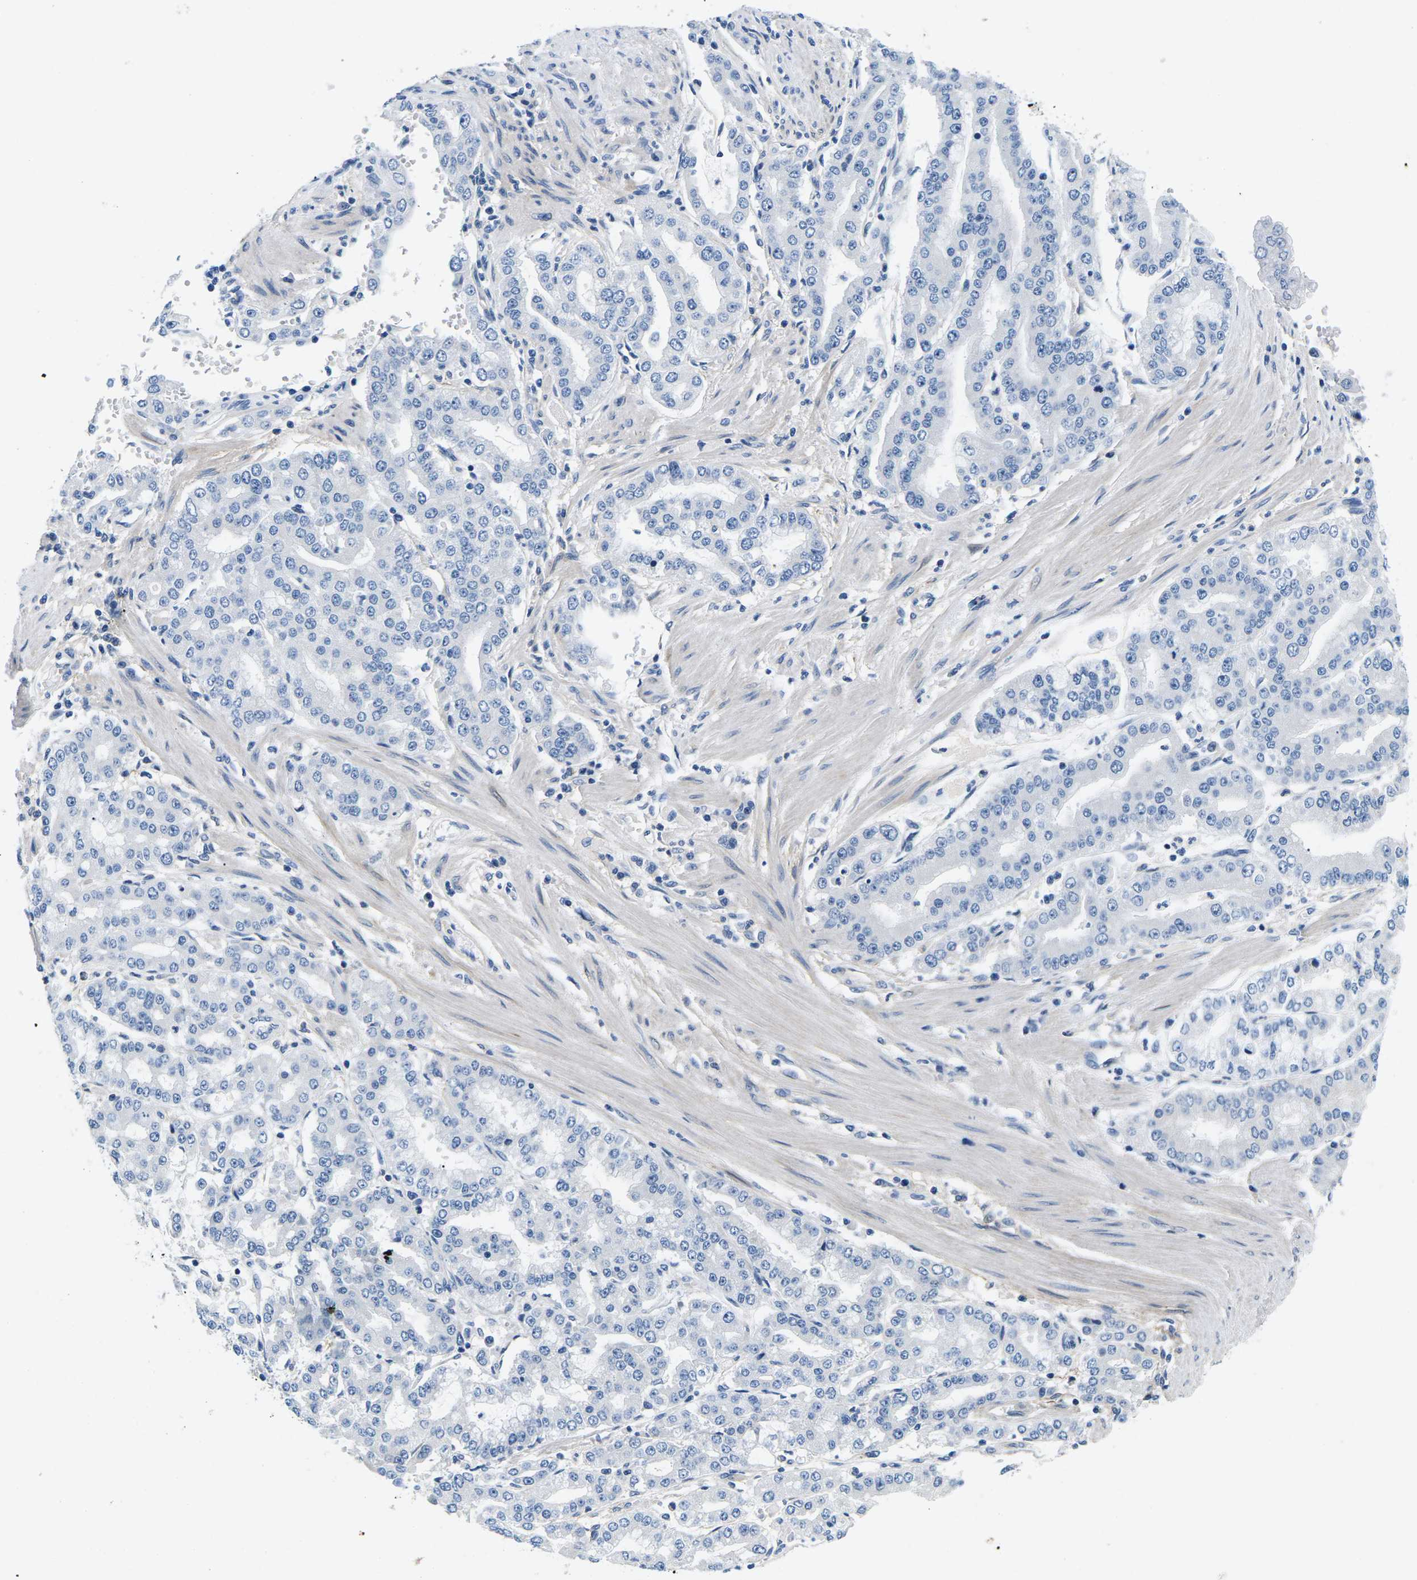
{"staining": {"intensity": "negative", "quantity": "none", "location": "none"}, "tissue": "stomach cancer", "cell_type": "Tumor cells", "image_type": "cancer", "snomed": [{"axis": "morphology", "description": "Adenocarcinoma, NOS"}, {"axis": "topography", "description": "Stomach"}], "caption": "Adenocarcinoma (stomach) was stained to show a protein in brown. There is no significant positivity in tumor cells.", "gene": "TSPAN2", "patient": {"sex": "male", "age": 76}}